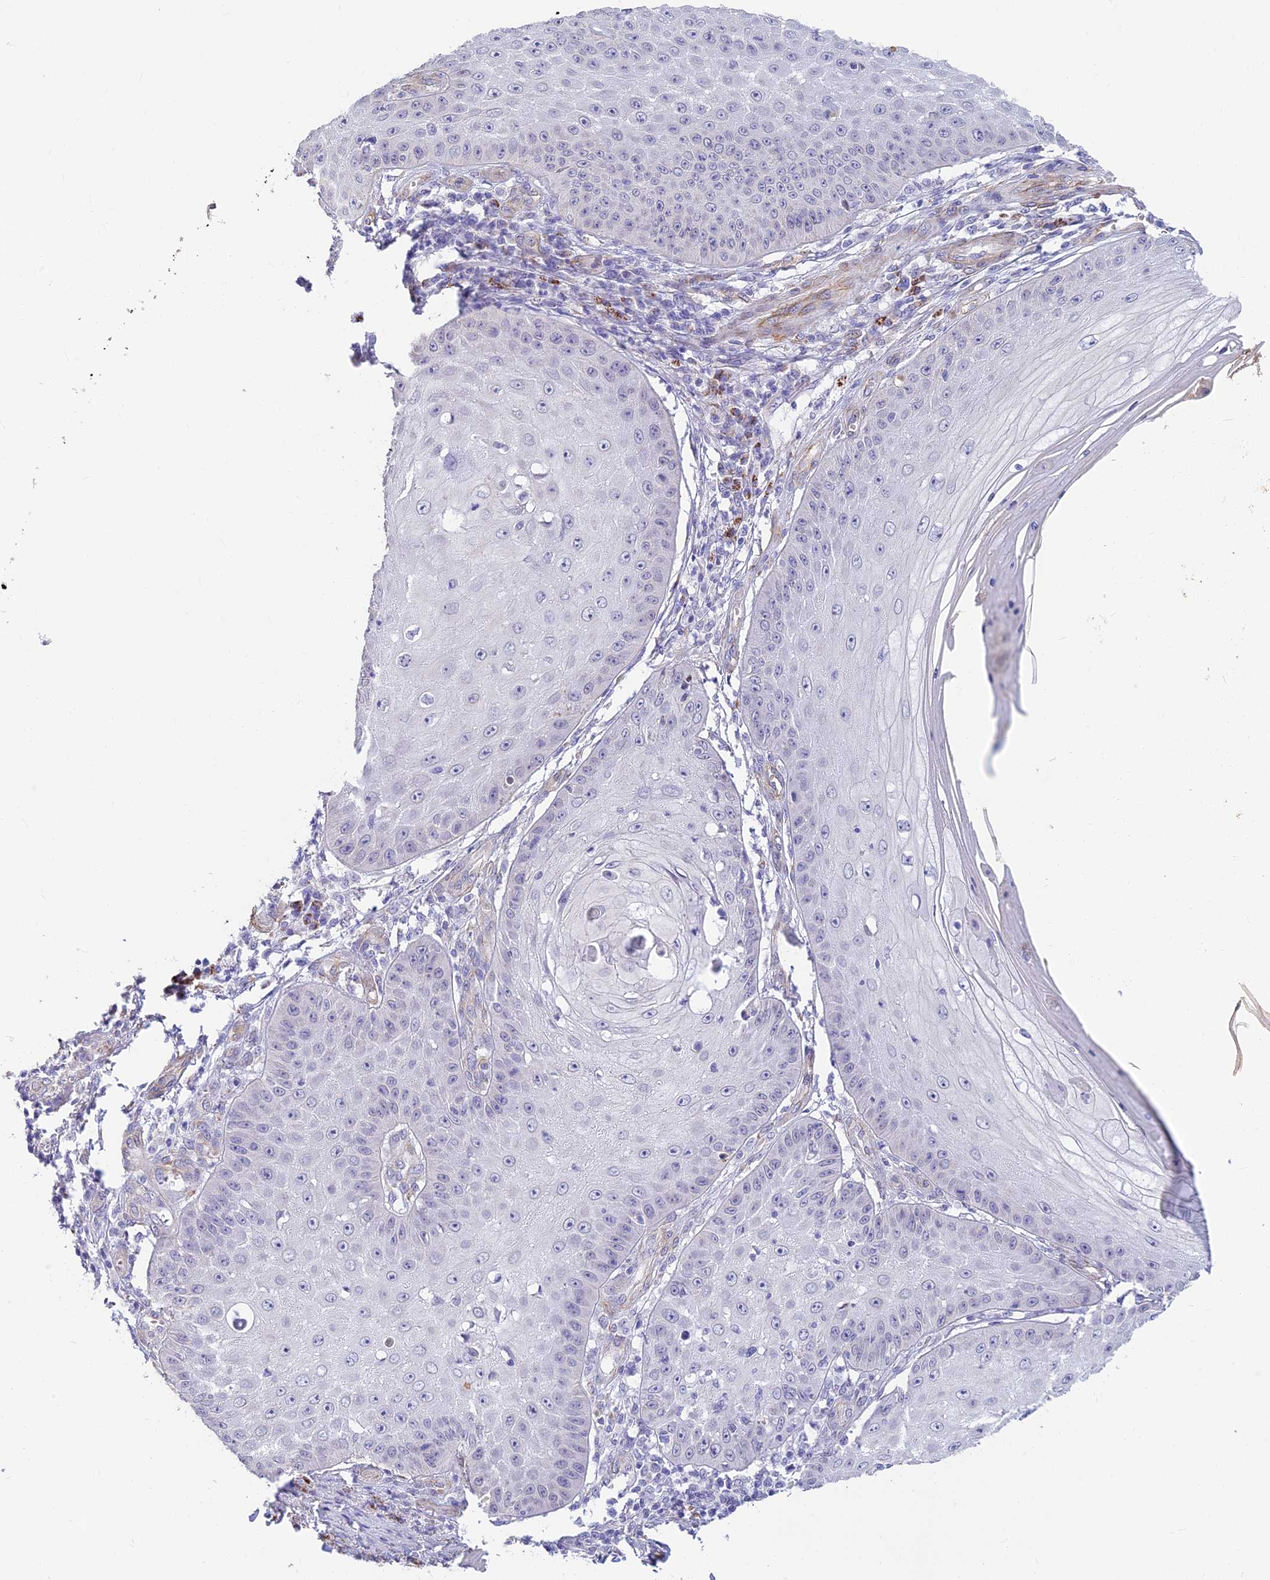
{"staining": {"intensity": "negative", "quantity": "none", "location": "none"}, "tissue": "skin cancer", "cell_type": "Tumor cells", "image_type": "cancer", "snomed": [{"axis": "morphology", "description": "Squamous cell carcinoma, NOS"}, {"axis": "topography", "description": "Skin"}], "caption": "Human skin cancer stained for a protein using IHC displays no positivity in tumor cells.", "gene": "ALDH1L2", "patient": {"sex": "male", "age": 70}}